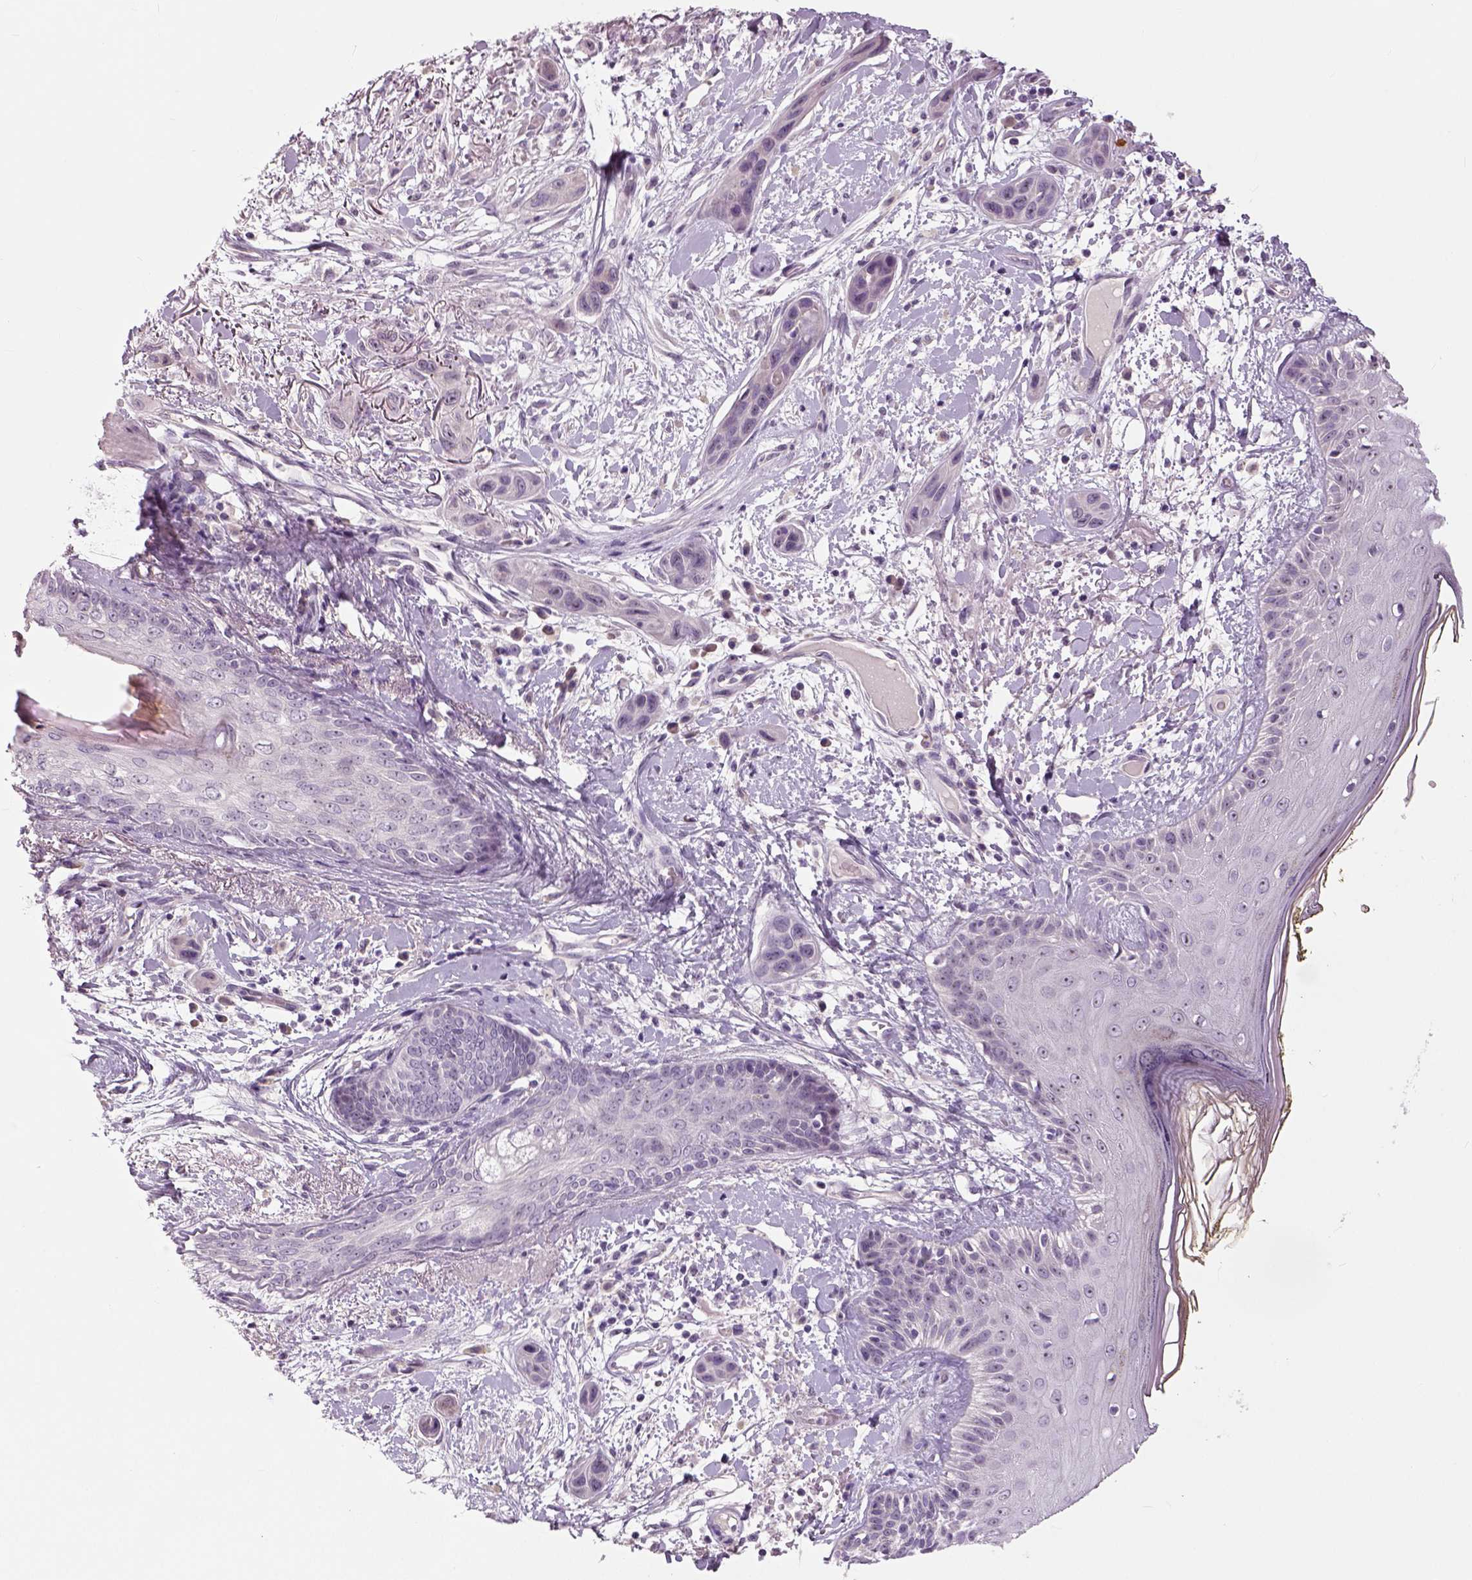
{"staining": {"intensity": "negative", "quantity": "none", "location": "none"}, "tissue": "skin cancer", "cell_type": "Tumor cells", "image_type": "cancer", "snomed": [{"axis": "morphology", "description": "Squamous cell carcinoma, NOS"}, {"axis": "topography", "description": "Skin"}], "caption": "Human skin cancer stained for a protein using immunohistochemistry (IHC) demonstrates no staining in tumor cells.", "gene": "NECAB1", "patient": {"sex": "male", "age": 79}}